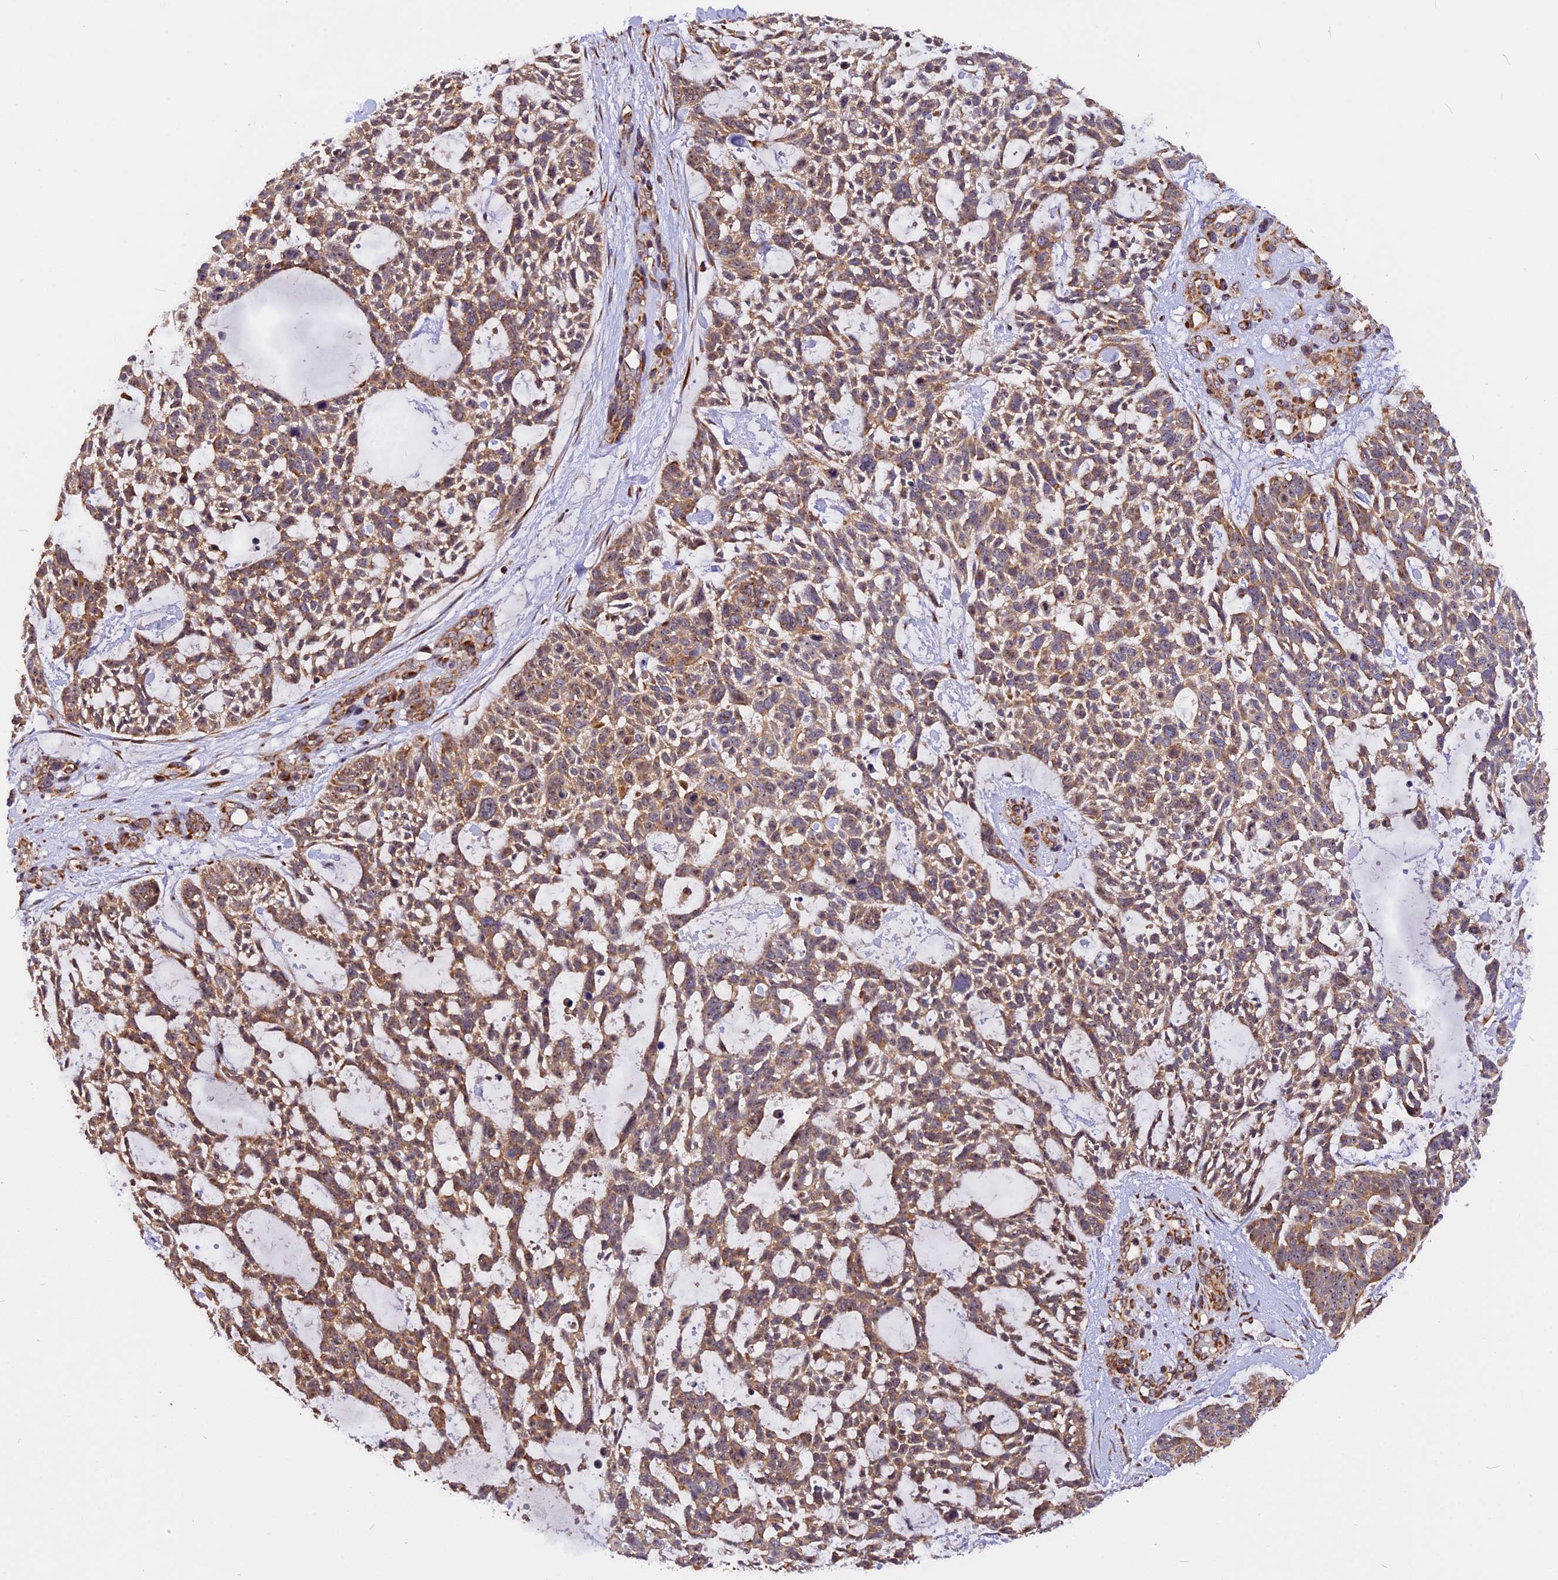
{"staining": {"intensity": "moderate", "quantity": ">75%", "location": "cytoplasmic/membranous"}, "tissue": "skin cancer", "cell_type": "Tumor cells", "image_type": "cancer", "snomed": [{"axis": "morphology", "description": "Basal cell carcinoma"}, {"axis": "topography", "description": "Skin"}], "caption": "Protein staining displays moderate cytoplasmic/membranous expression in approximately >75% of tumor cells in skin basal cell carcinoma.", "gene": "GNPTAB", "patient": {"sex": "male", "age": 88}}